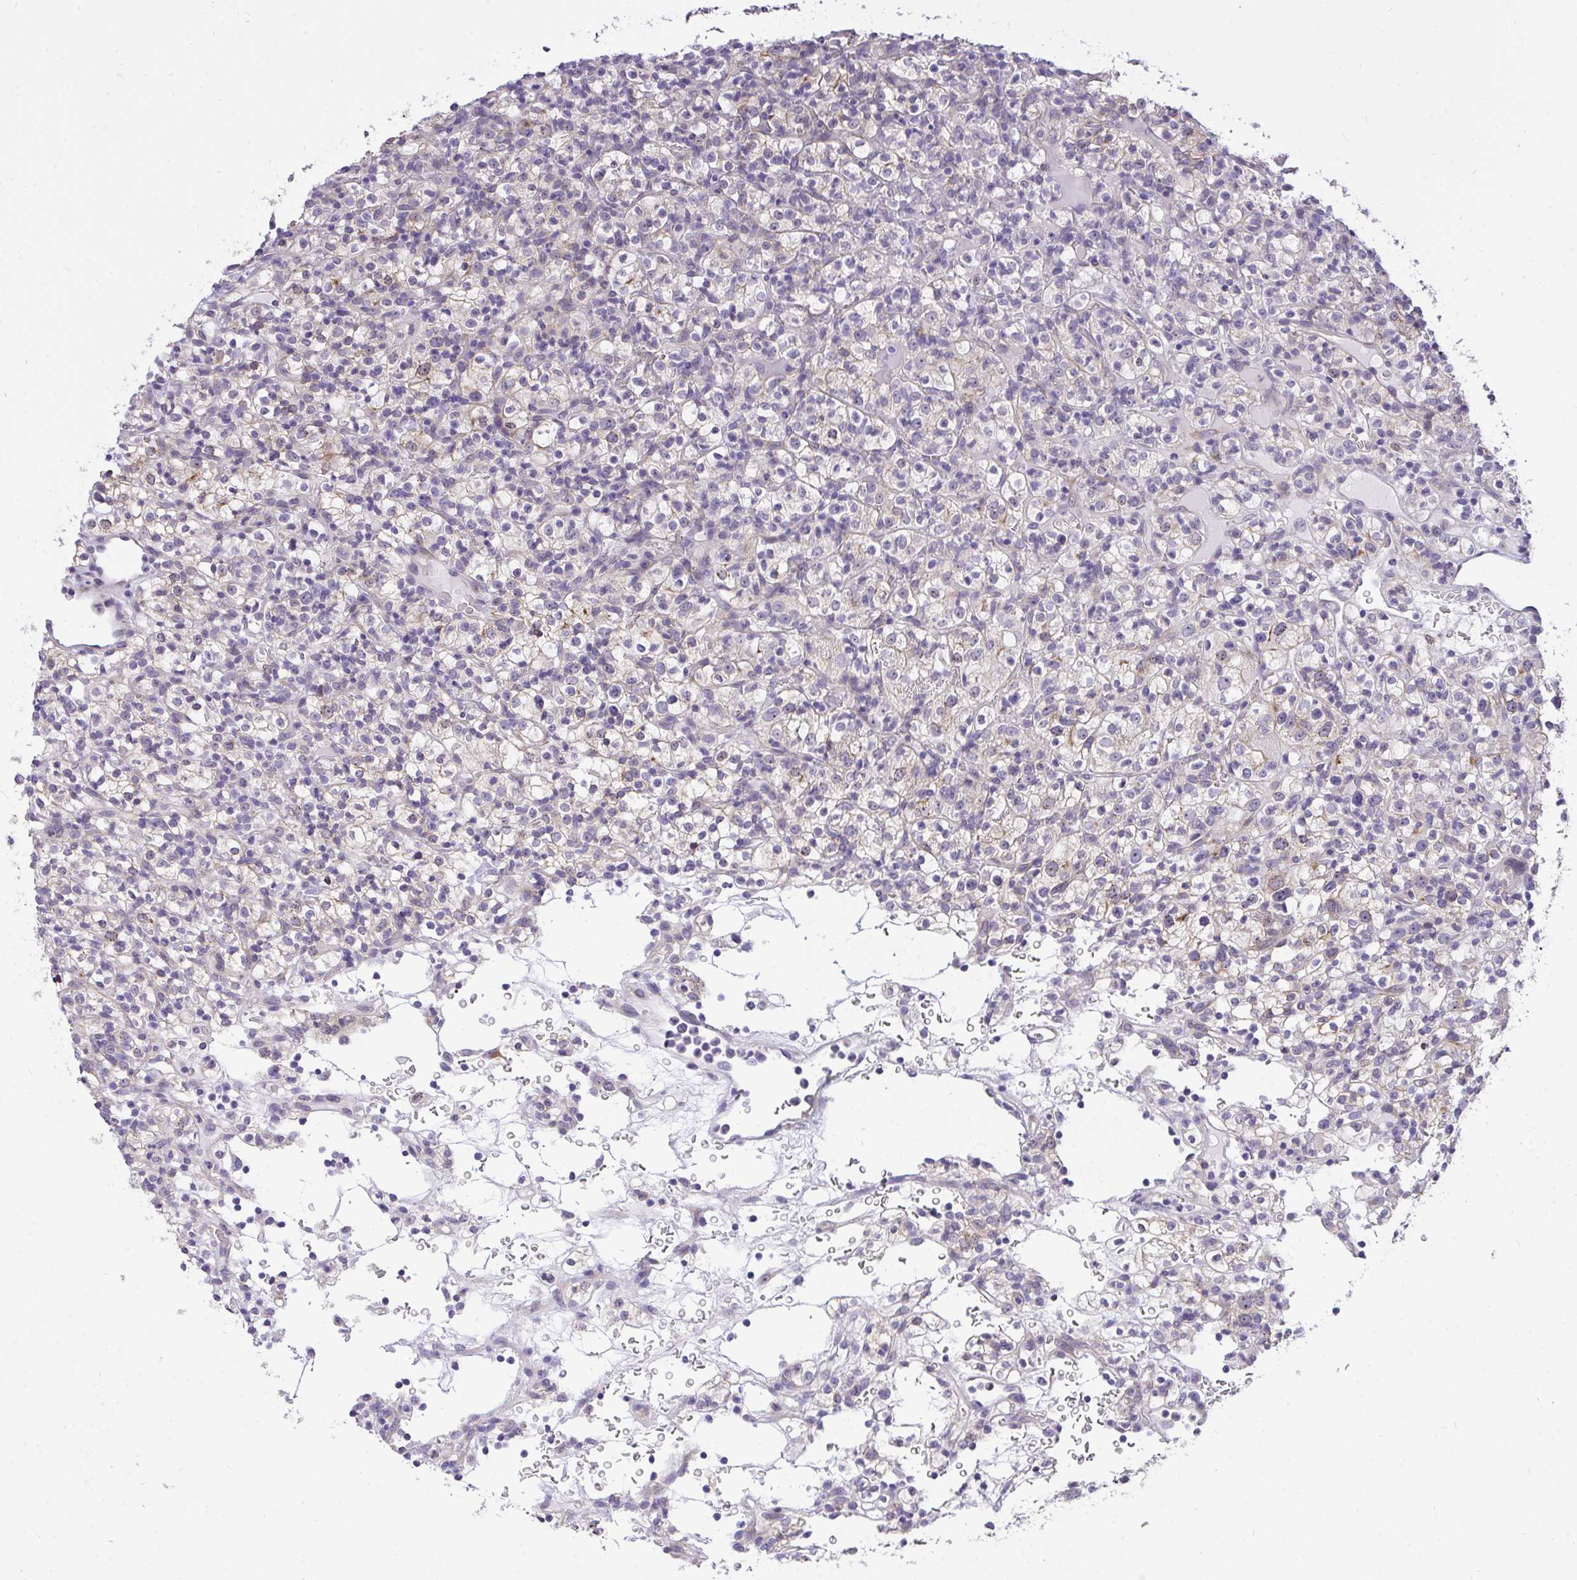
{"staining": {"intensity": "weak", "quantity": "<25%", "location": "cytoplasmic/membranous"}, "tissue": "renal cancer", "cell_type": "Tumor cells", "image_type": "cancer", "snomed": [{"axis": "morphology", "description": "Normal tissue, NOS"}, {"axis": "morphology", "description": "Adenocarcinoma, NOS"}, {"axis": "topography", "description": "Kidney"}], "caption": "Immunohistochemistry (IHC) histopathology image of human renal cancer (adenocarcinoma) stained for a protein (brown), which shows no expression in tumor cells.", "gene": "VGLL3", "patient": {"sex": "female", "age": 72}}